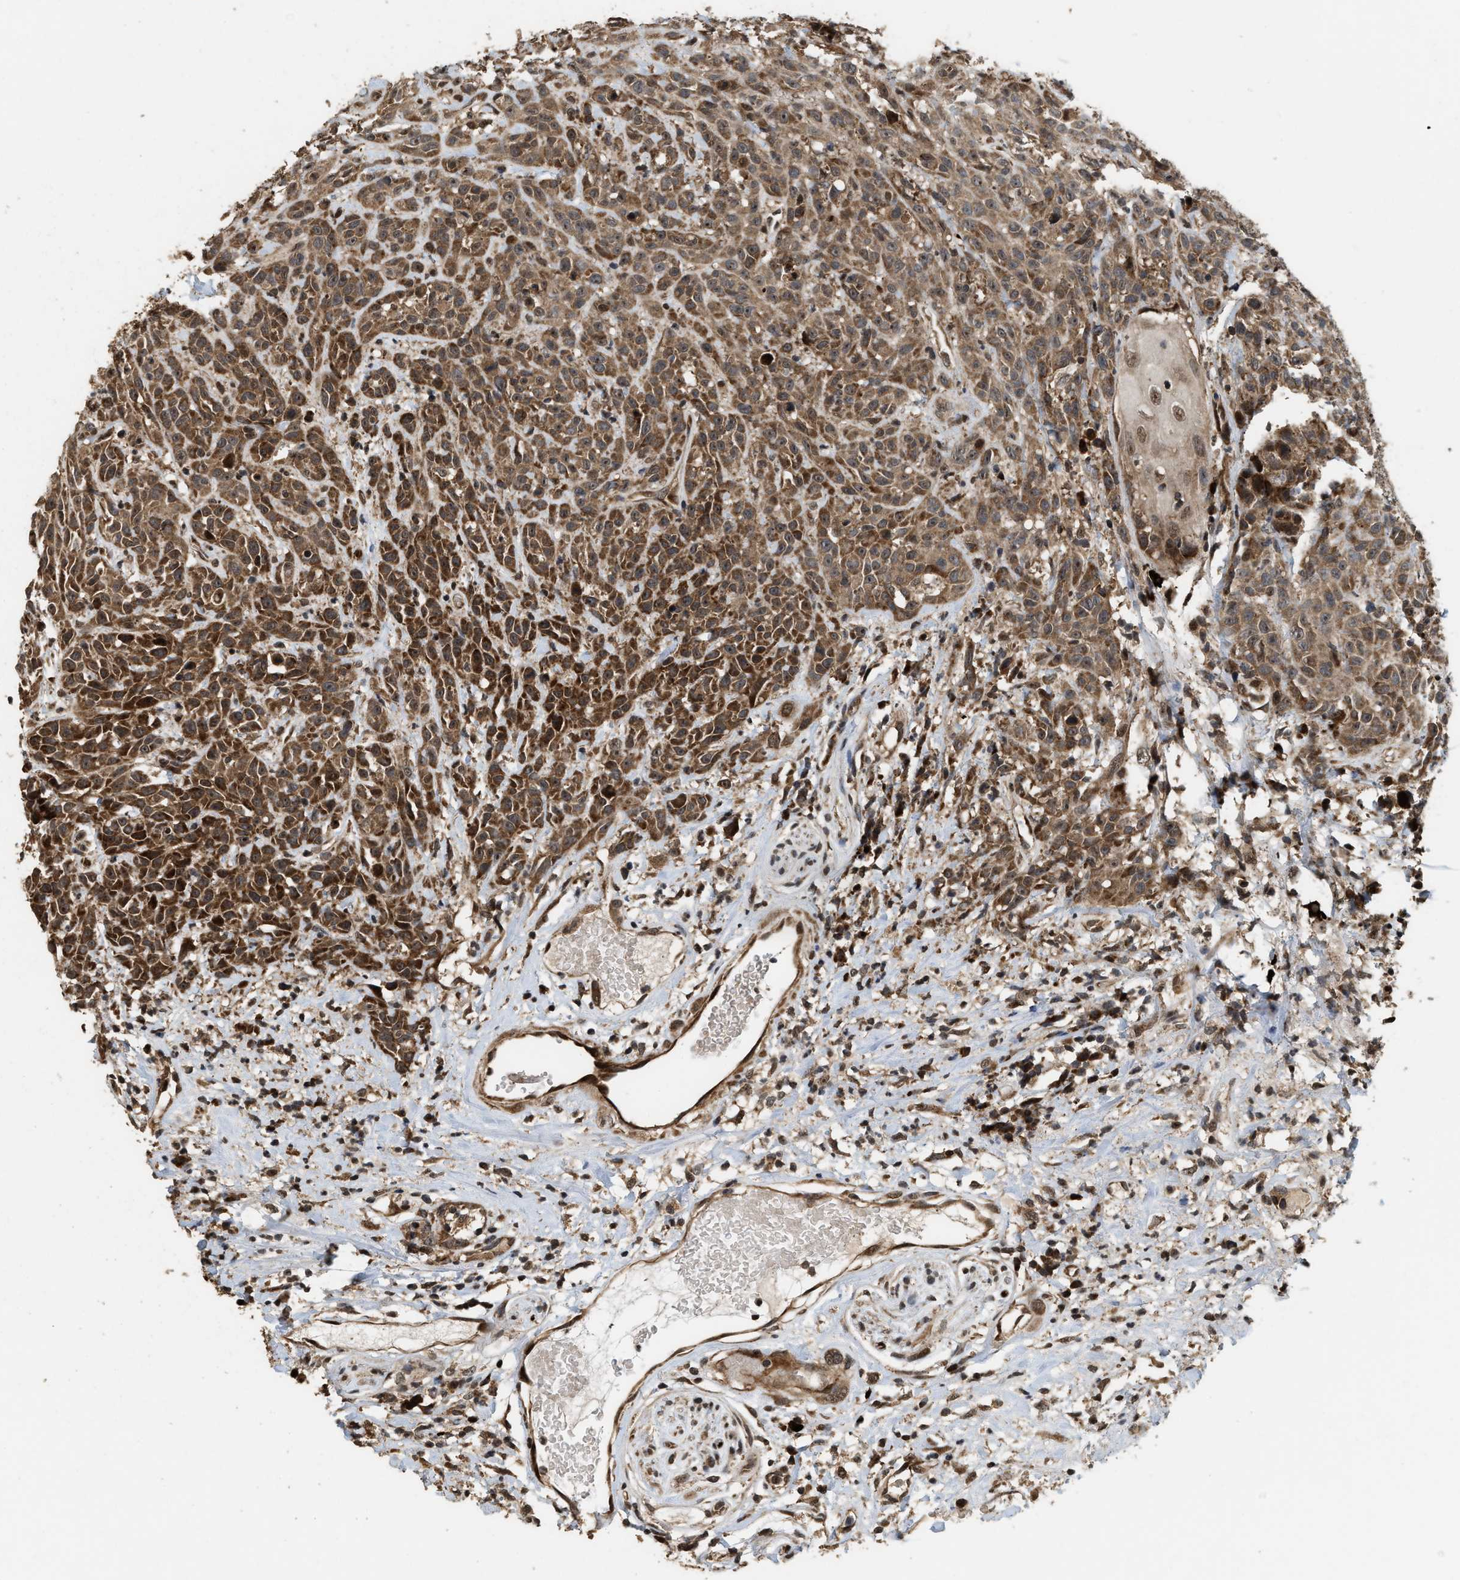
{"staining": {"intensity": "moderate", "quantity": ">75%", "location": "cytoplasmic/membranous,nuclear"}, "tissue": "head and neck cancer", "cell_type": "Tumor cells", "image_type": "cancer", "snomed": [{"axis": "morphology", "description": "Normal tissue, NOS"}, {"axis": "morphology", "description": "Squamous cell carcinoma, NOS"}, {"axis": "topography", "description": "Cartilage tissue"}, {"axis": "topography", "description": "Head-Neck"}], "caption": "Human head and neck cancer stained with a protein marker demonstrates moderate staining in tumor cells.", "gene": "ELP2", "patient": {"sex": "male", "age": 62}}